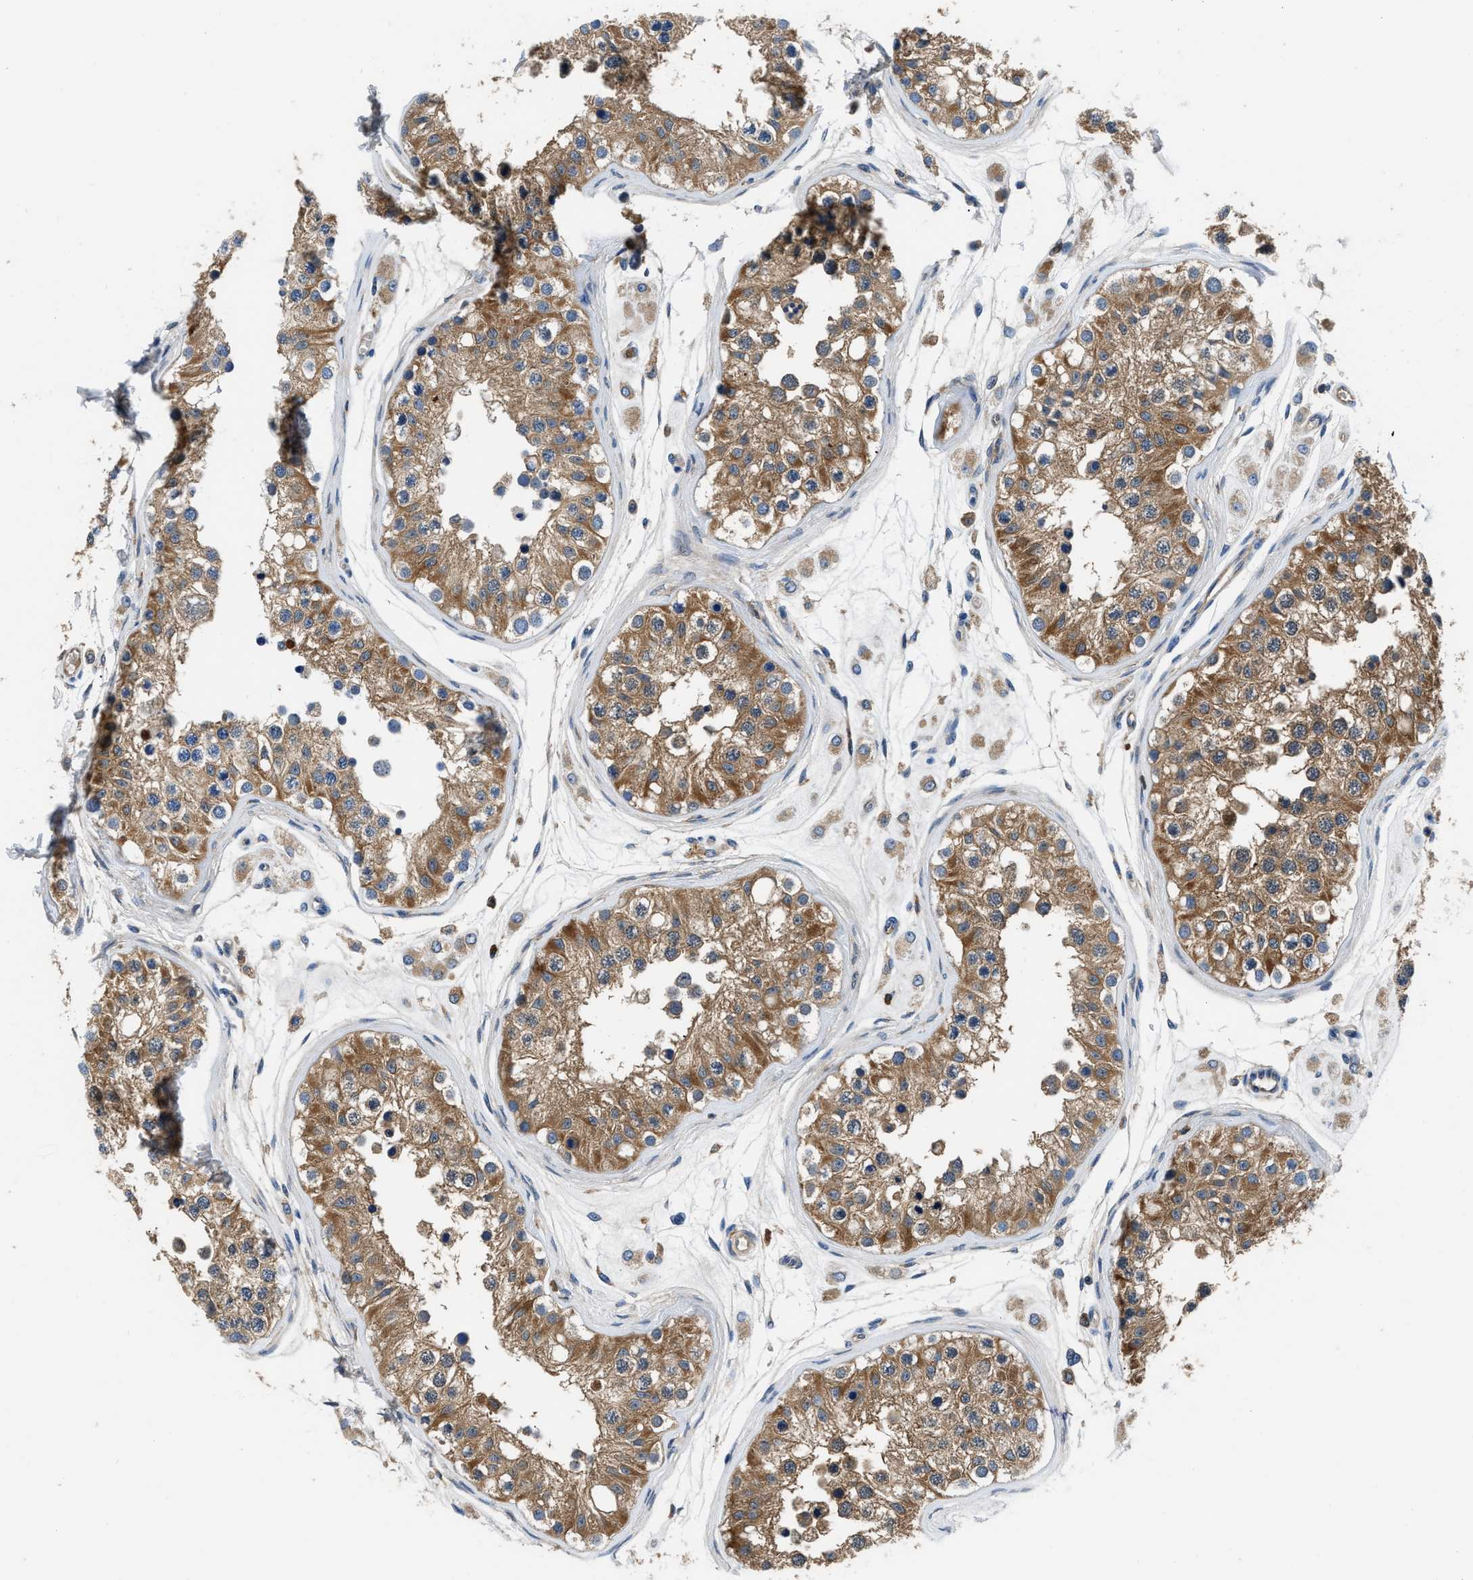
{"staining": {"intensity": "strong", "quantity": "25%-75%", "location": "cytoplasmic/membranous"}, "tissue": "testis", "cell_type": "Cells in seminiferous ducts", "image_type": "normal", "snomed": [{"axis": "morphology", "description": "Normal tissue, NOS"}, {"axis": "morphology", "description": "Adenocarcinoma, metastatic, NOS"}, {"axis": "topography", "description": "Testis"}], "caption": "Protein staining of benign testis shows strong cytoplasmic/membranous positivity in about 25%-75% of cells in seminiferous ducts.", "gene": "PKM", "patient": {"sex": "male", "age": 26}}